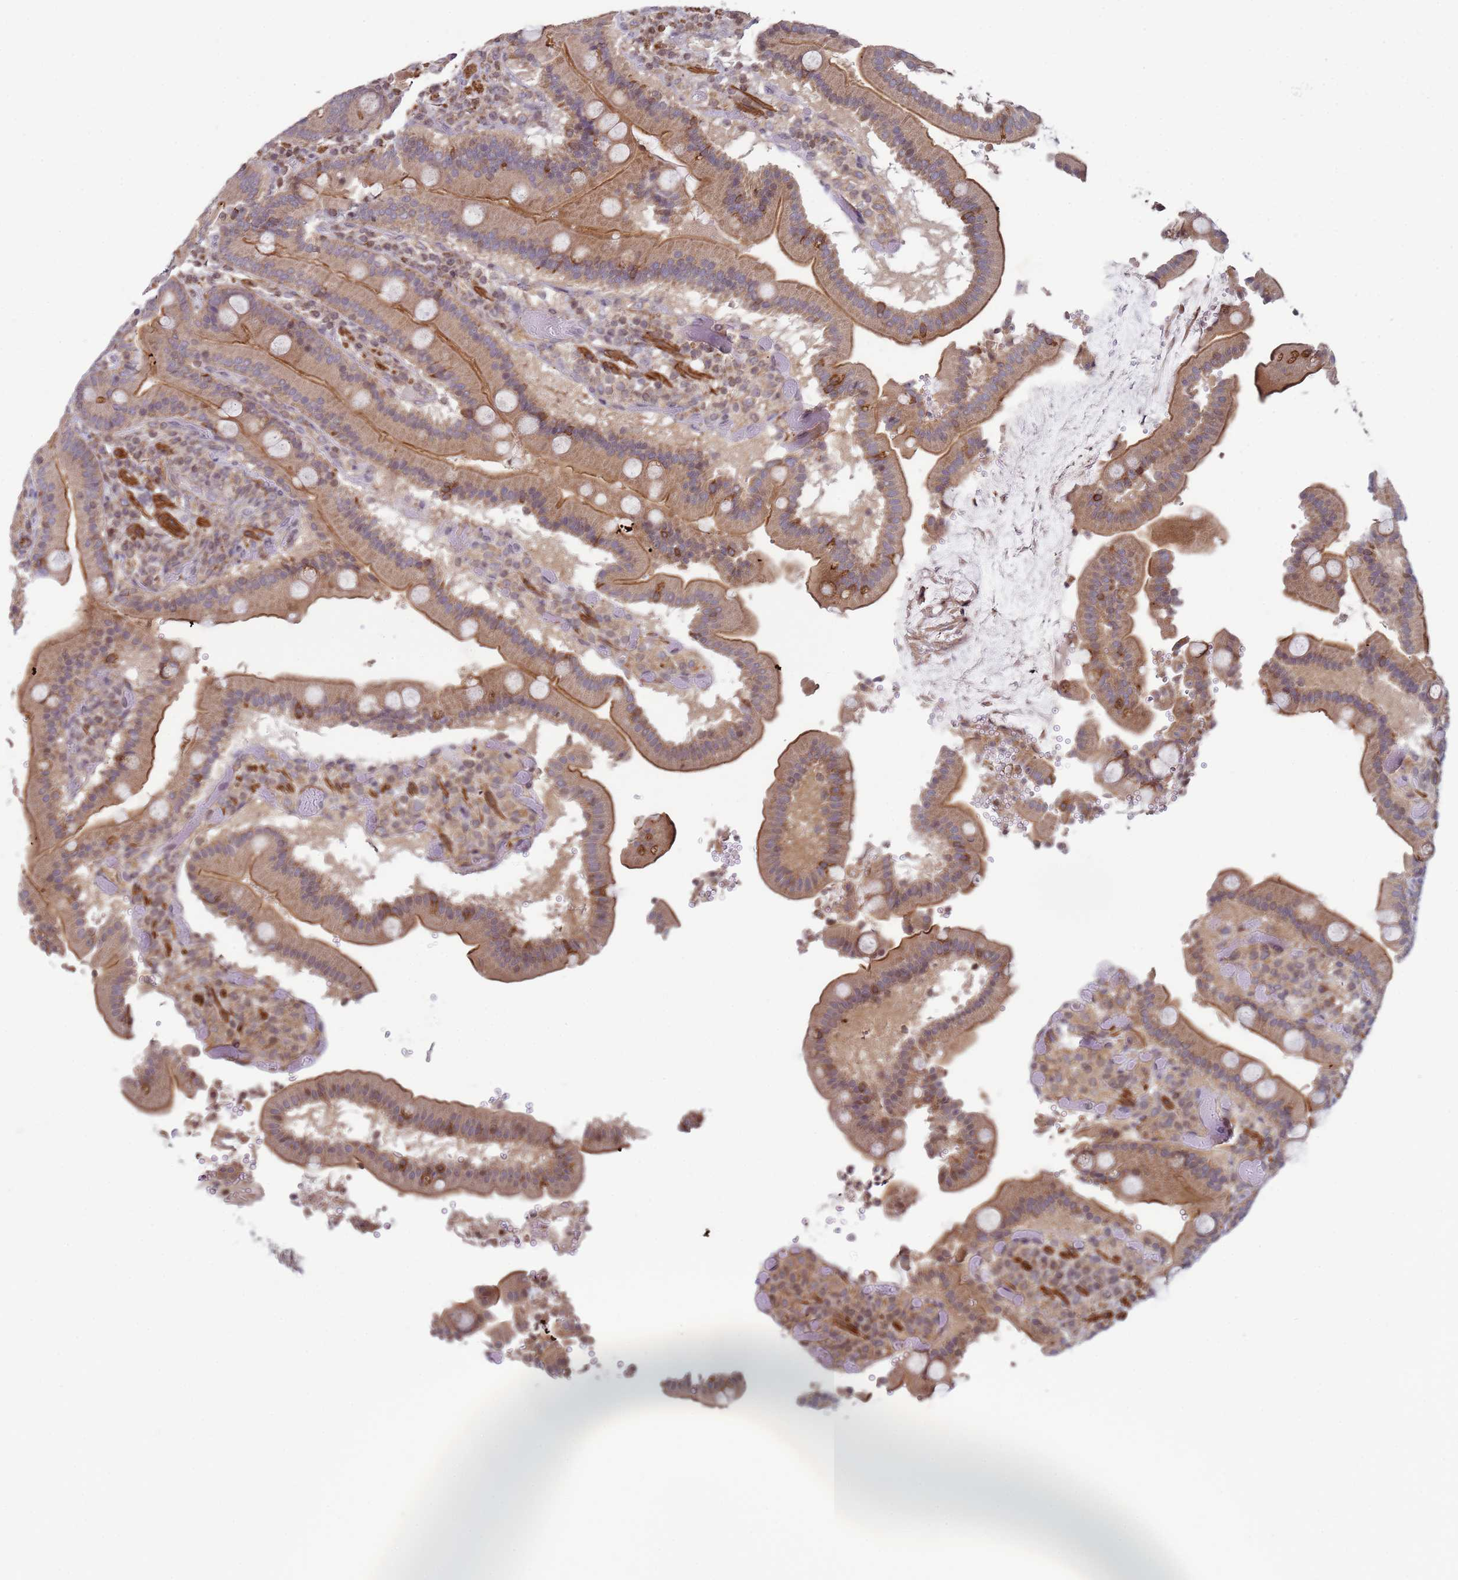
{"staining": {"intensity": "moderate", "quantity": ">75%", "location": "cytoplasmic/membranous"}, "tissue": "duodenum", "cell_type": "Glandular cells", "image_type": "normal", "snomed": [{"axis": "morphology", "description": "Normal tissue, NOS"}, {"axis": "topography", "description": "Duodenum"}], "caption": "High-power microscopy captured an immunohistochemistry (IHC) micrograph of normal duodenum, revealing moderate cytoplasmic/membranous expression in about >75% of glandular cells. (IHC, brightfield microscopy, high magnification).", "gene": "SNAPC4", "patient": {"sex": "female", "age": 62}}